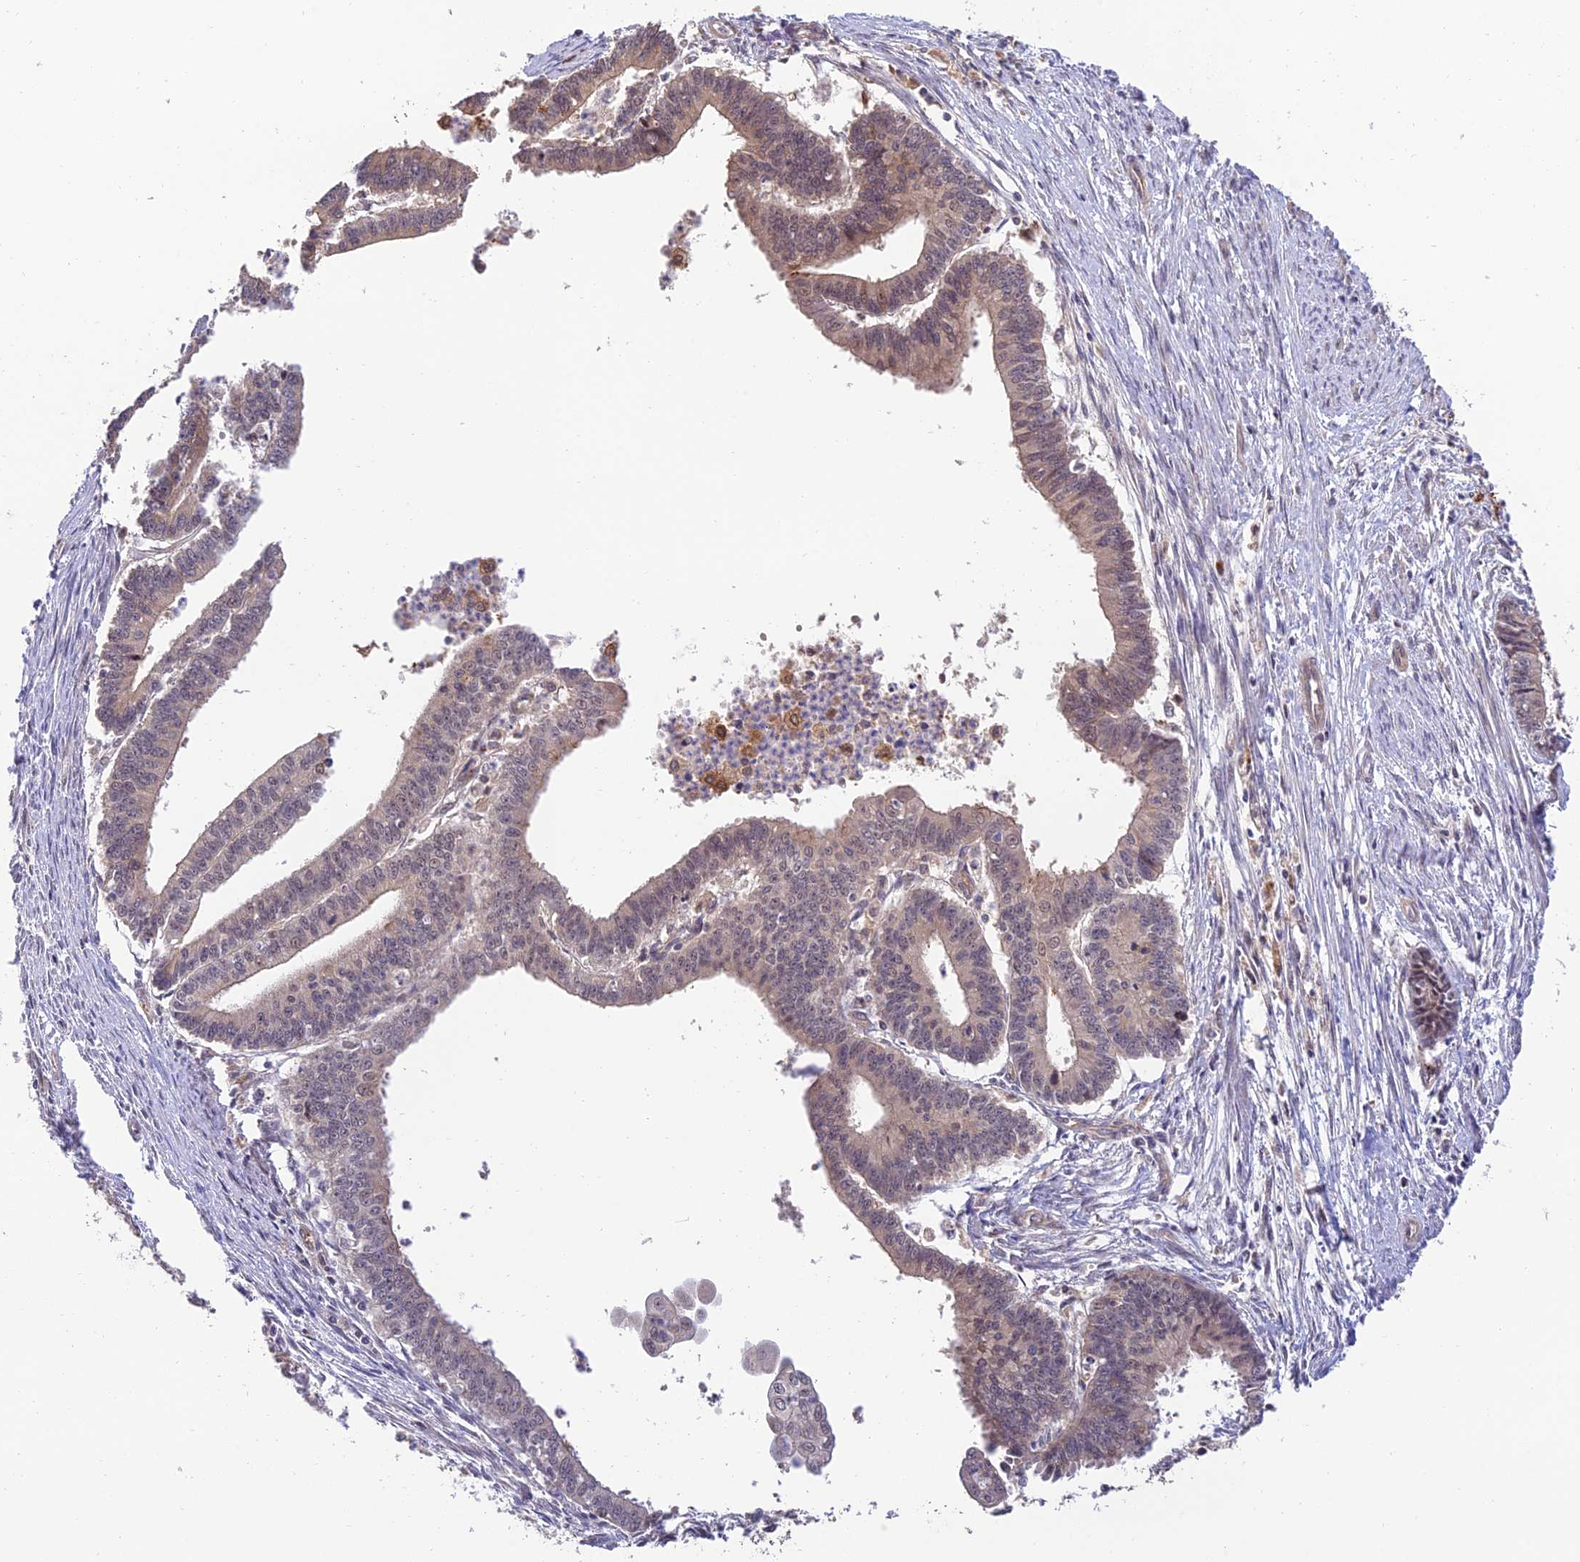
{"staining": {"intensity": "weak", "quantity": "<25%", "location": "cytoplasmic/membranous"}, "tissue": "endometrial cancer", "cell_type": "Tumor cells", "image_type": "cancer", "snomed": [{"axis": "morphology", "description": "Adenocarcinoma, NOS"}, {"axis": "topography", "description": "Endometrium"}], "caption": "The photomicrograph reveals no significant staining in tumor cells of endometrial cancer (adenocarcinoma).", "gene": "MNS1", "patient": {"sex": "female", "age": 73}}